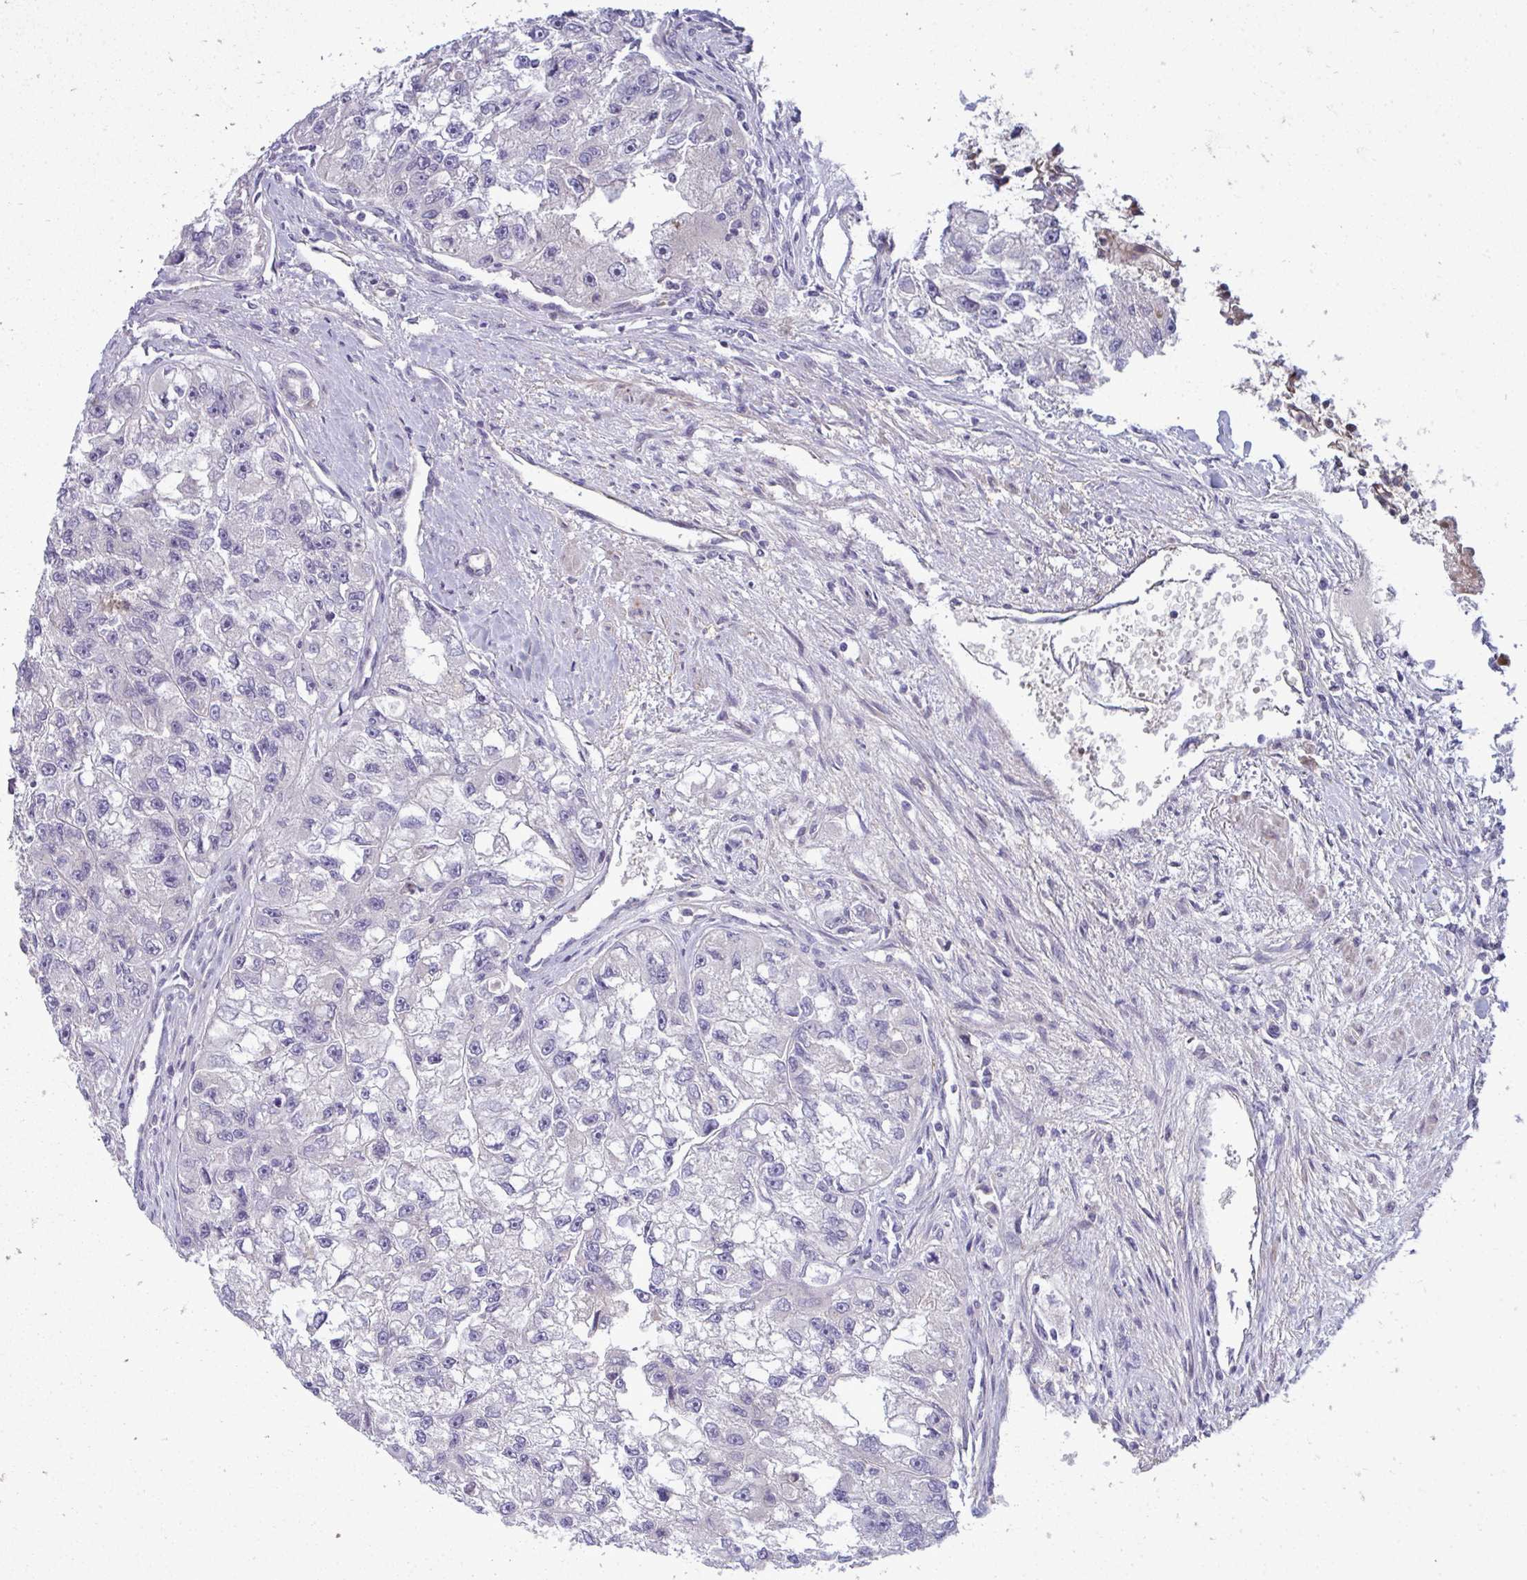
{"staining": {"intensity": "negative", "quantity": "none", "location": "none"}, "tissue": "renal cancer", "cell_type": "Tumor cells", "image_type": "cancer", "snomed": [{"axis": "morphology", "description": "Adenocarcinoma, NOS"}, {"axis": "topography", "description": "Kidney"}], "caption": "The image demonstrates no staining of tumor cells in renal adenocarcinoma.", "gene": "SLC14A1", "patient": {"sex": "male", "age": 63}}